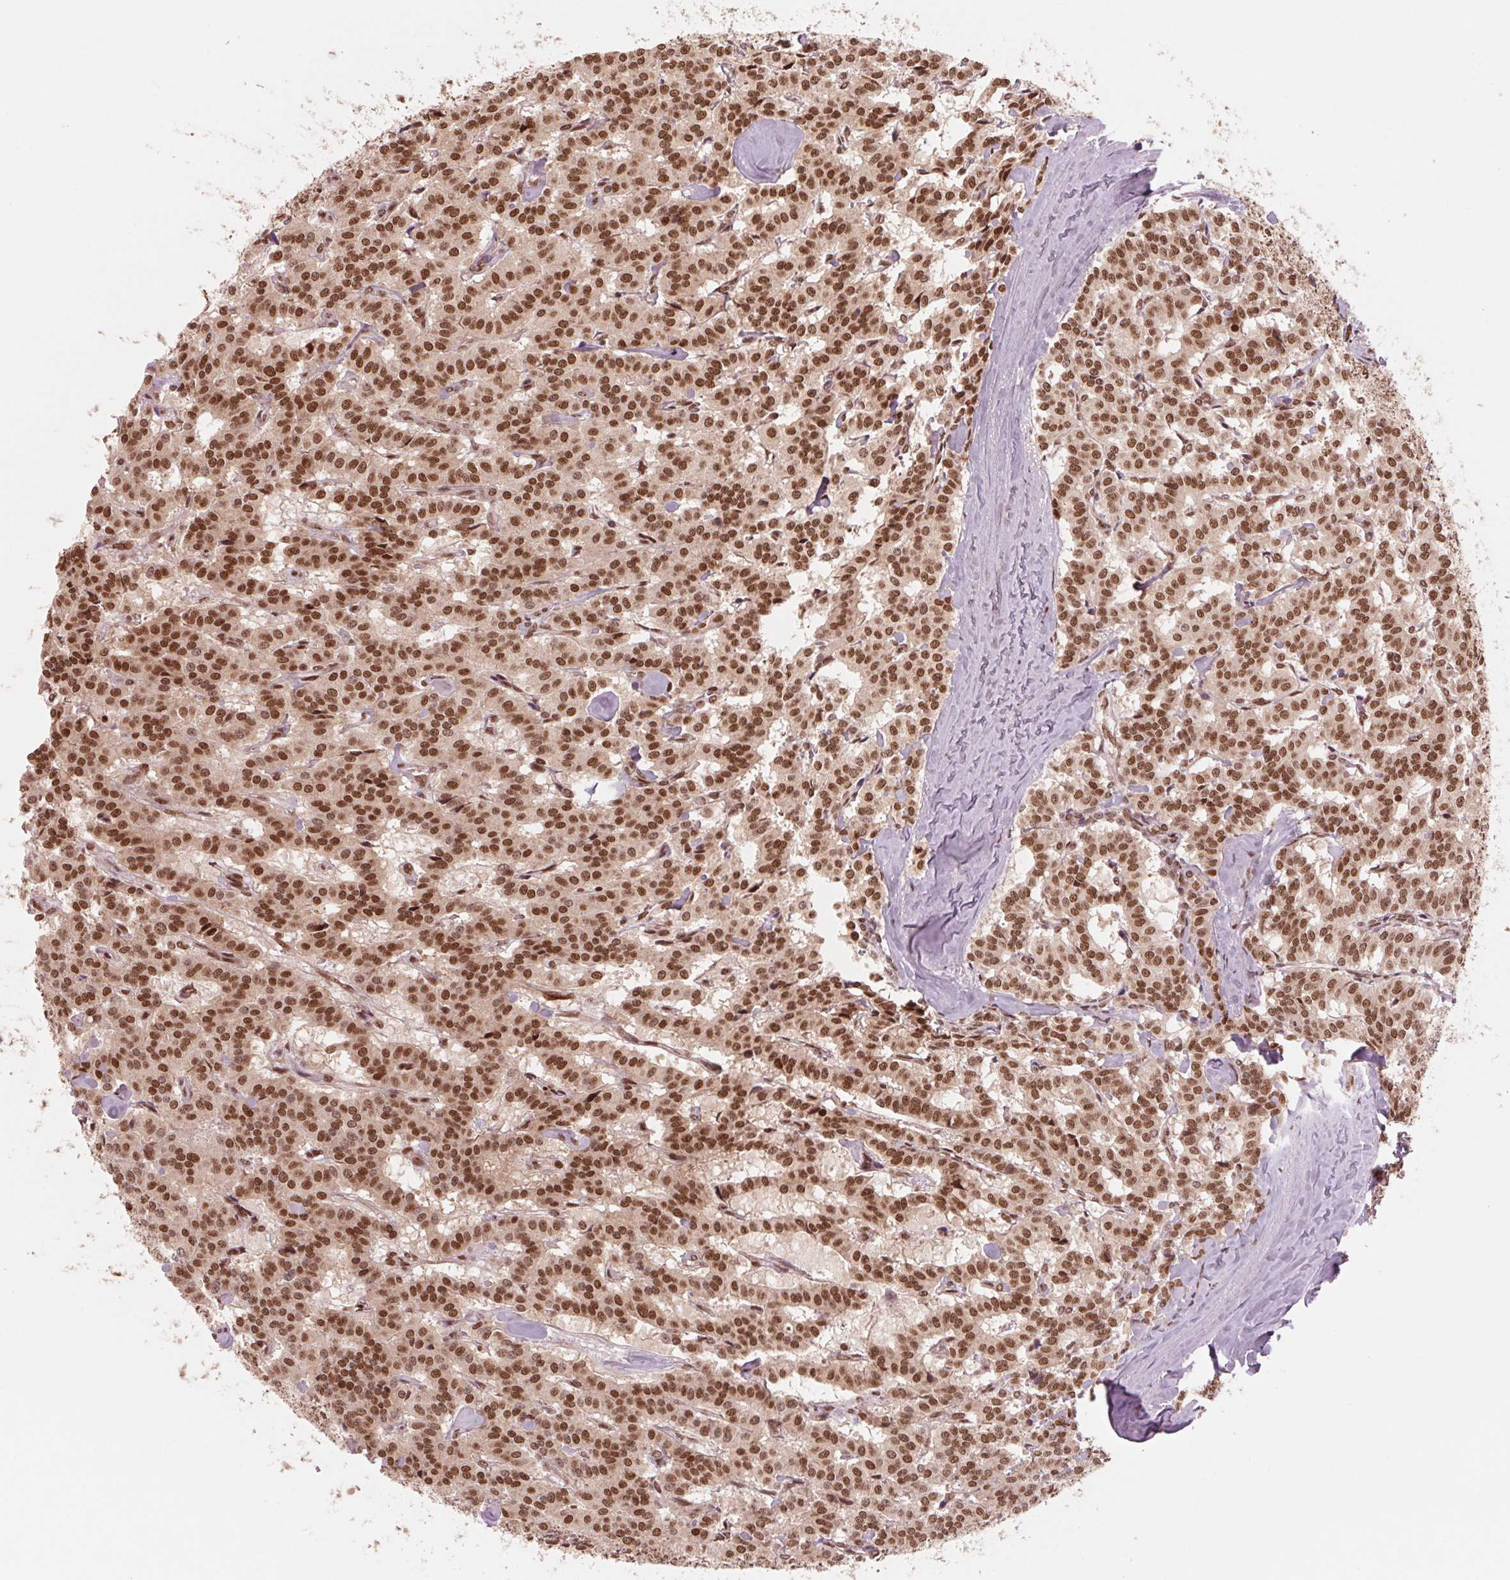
{"staining": {"intensity": "moderate", "quantity": ">75%", "location": "nuclear"}, "tissue": "carcinoid", "cell_type": "Tumor cells", "image_type": "cancer", "snomed": [{"axis": "morphology", "description": "Carcinoid, malignant, NOS"}, {"axis": "topography", "description": "Lung"}], "caption": "High-power microscopy captured an IHC image of carcinoid, revealing moderate nuclear expression in about >75% of tumor cells. (DAB = brown stain, brightfield microscopy at high magnification).", "gene": "TTLL9", "patient": {"sex": "female", "age": 46}}